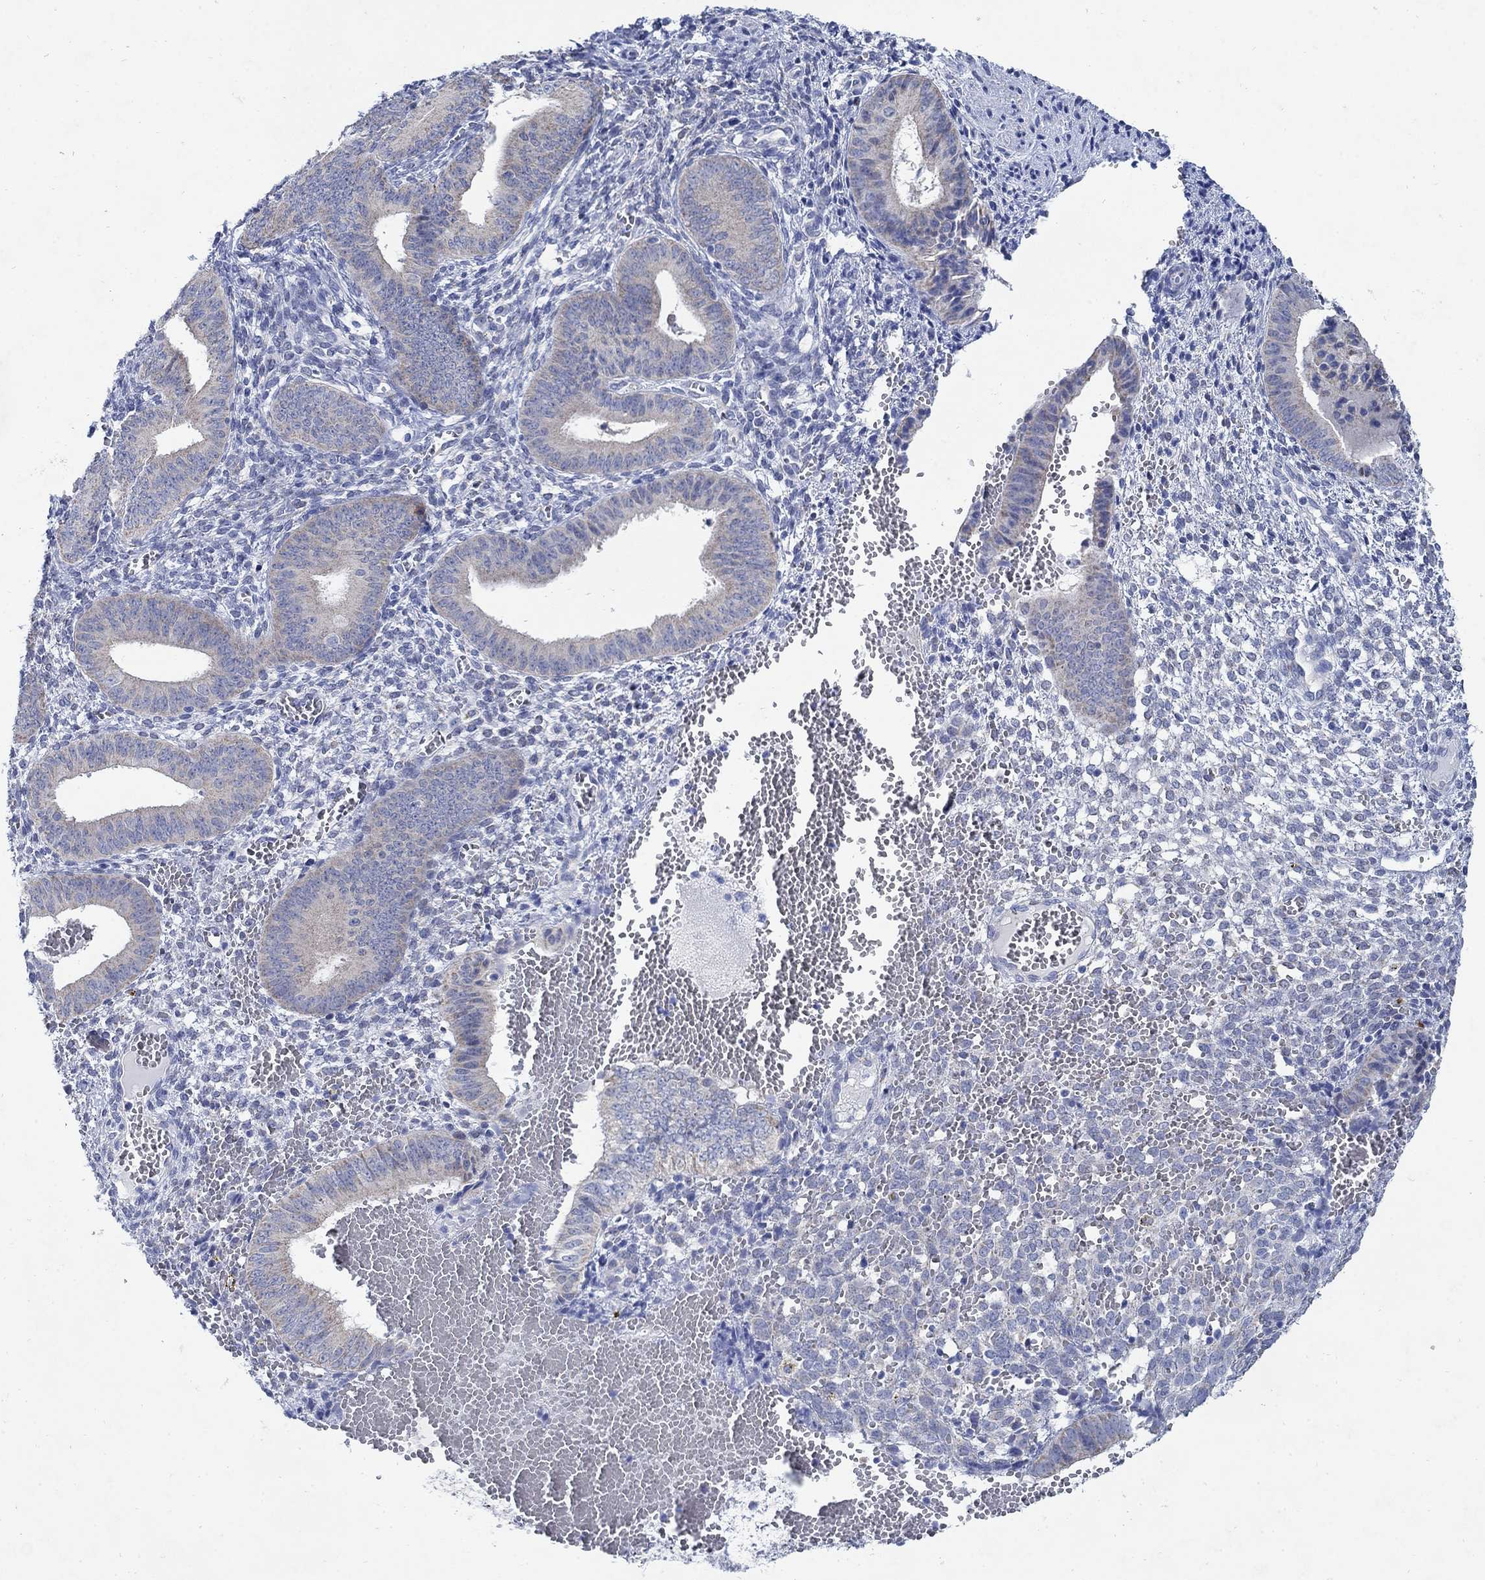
{"staining": {"intensity": "negative", "quantity": "none", "location": "none"}, "tissue": "endometrium", "cell_type": "Cells in endometrial stroma", "image_type": "normal", "snomed": [{"axis": "morphology", "description": "Normal tissue, NOS"}, {"axis": "topography", "description": "Endometrium"}], "caption": "Immunohistochemical staining of benign human endometrium exhibits no significant positivity in cells in endometrial stroma.", "gene": "ZDHHC14", "patient": {"sex": "female", "age": 42}}